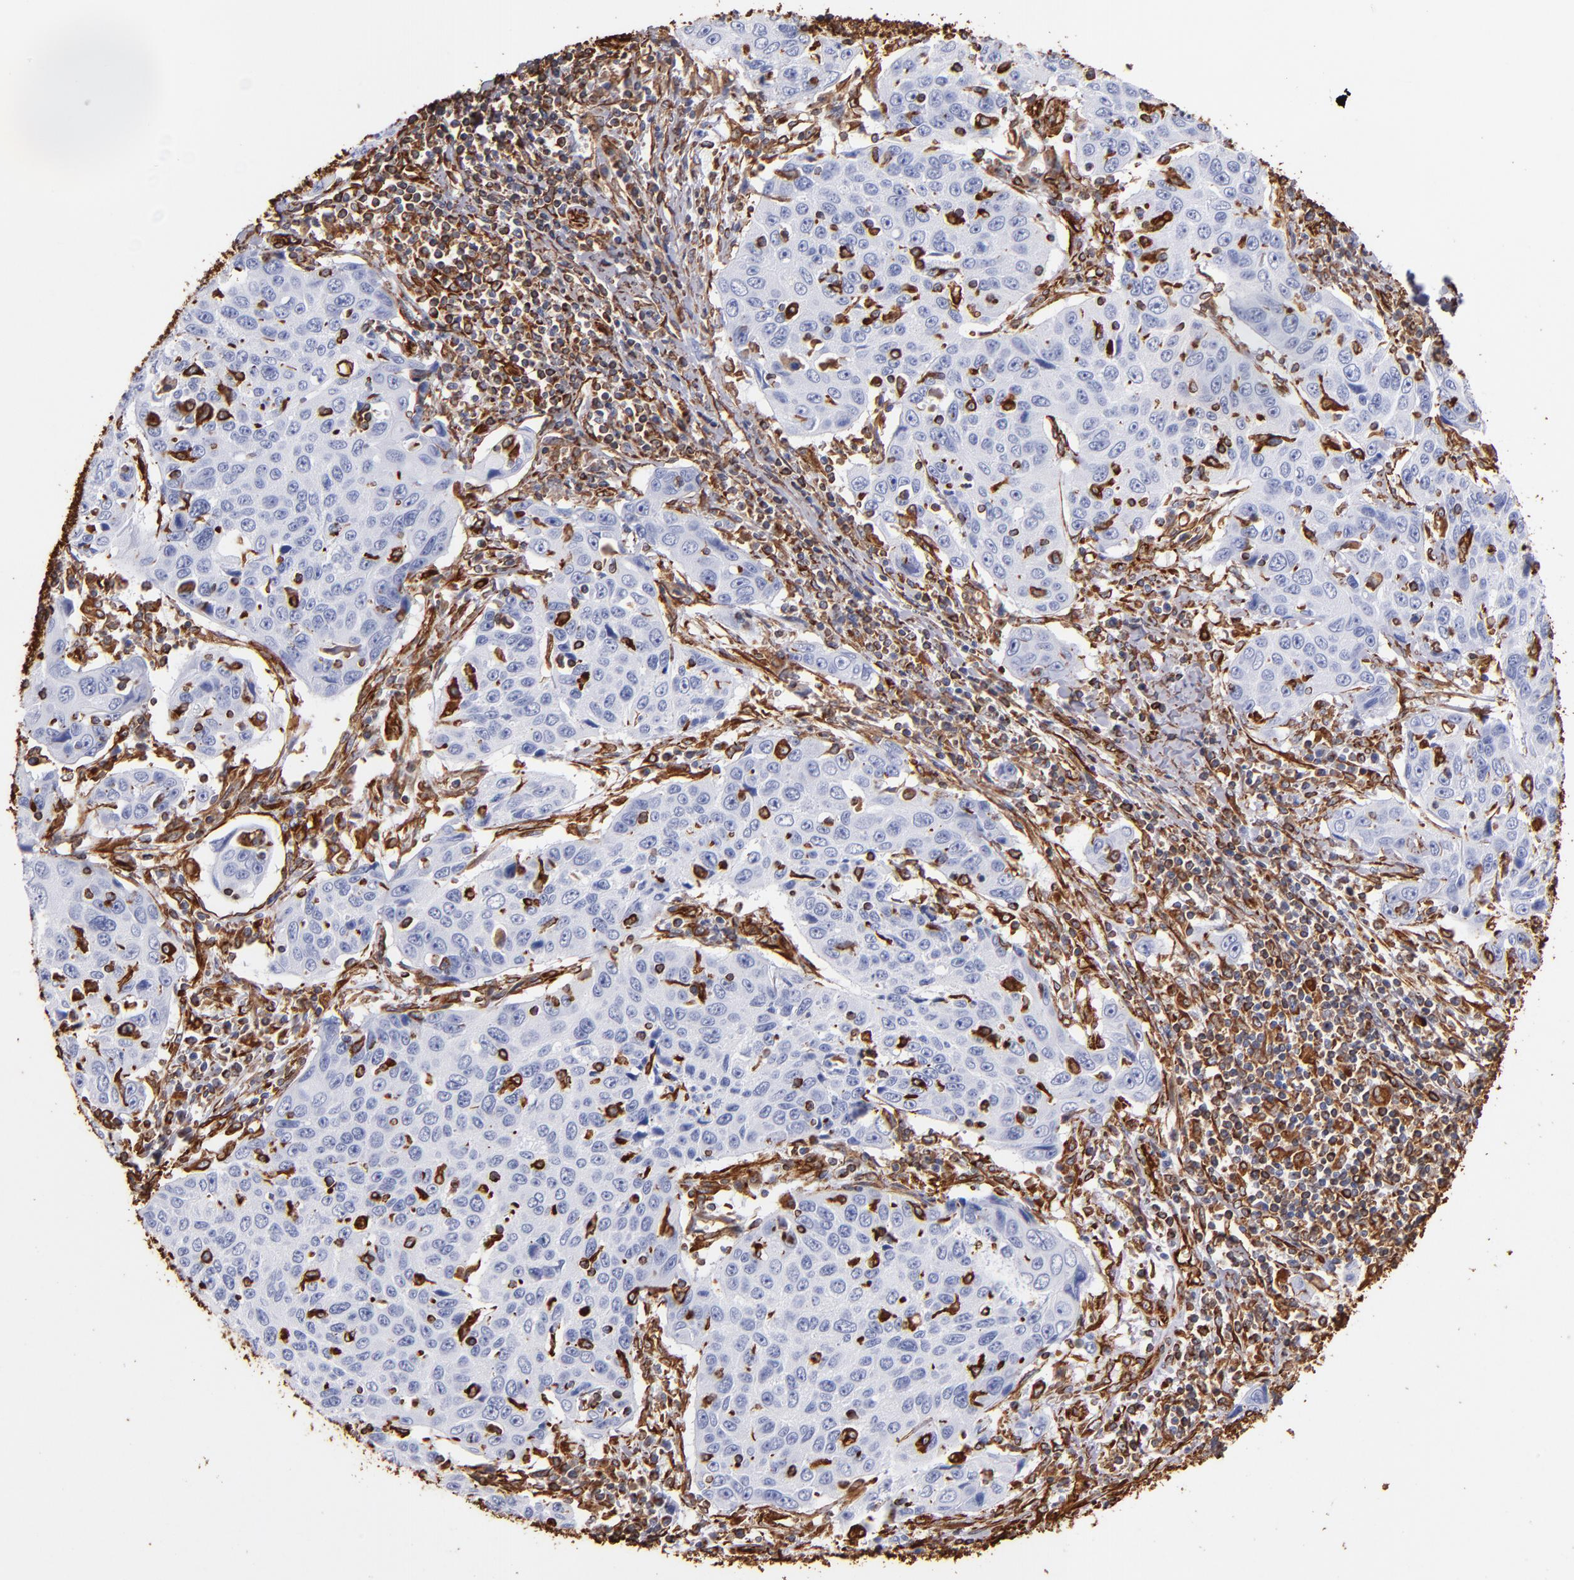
{"staining": {"intensity": "strong", "quantity": "<25%", "location": "cytoplasmic/membranous"}, "tissue": "cervical cancer", "cell_type": "Tumor cells", "image_type": "cancer", "snomed": [{"axis": "morphology", "description": "Squamous cell carcinoma, NOS"}, {"axis": "topography", "description": "Cervix"}], "caption": "Immunohistochemistry (IHC) (DAB) staining of human squamous cell carcinoma (cervical) displays strong cytoplasmic/membranous protein positivity in about <25% of tumor cells.", "gene": "VIM", "patient": {"sex": "female", "age": 53}}